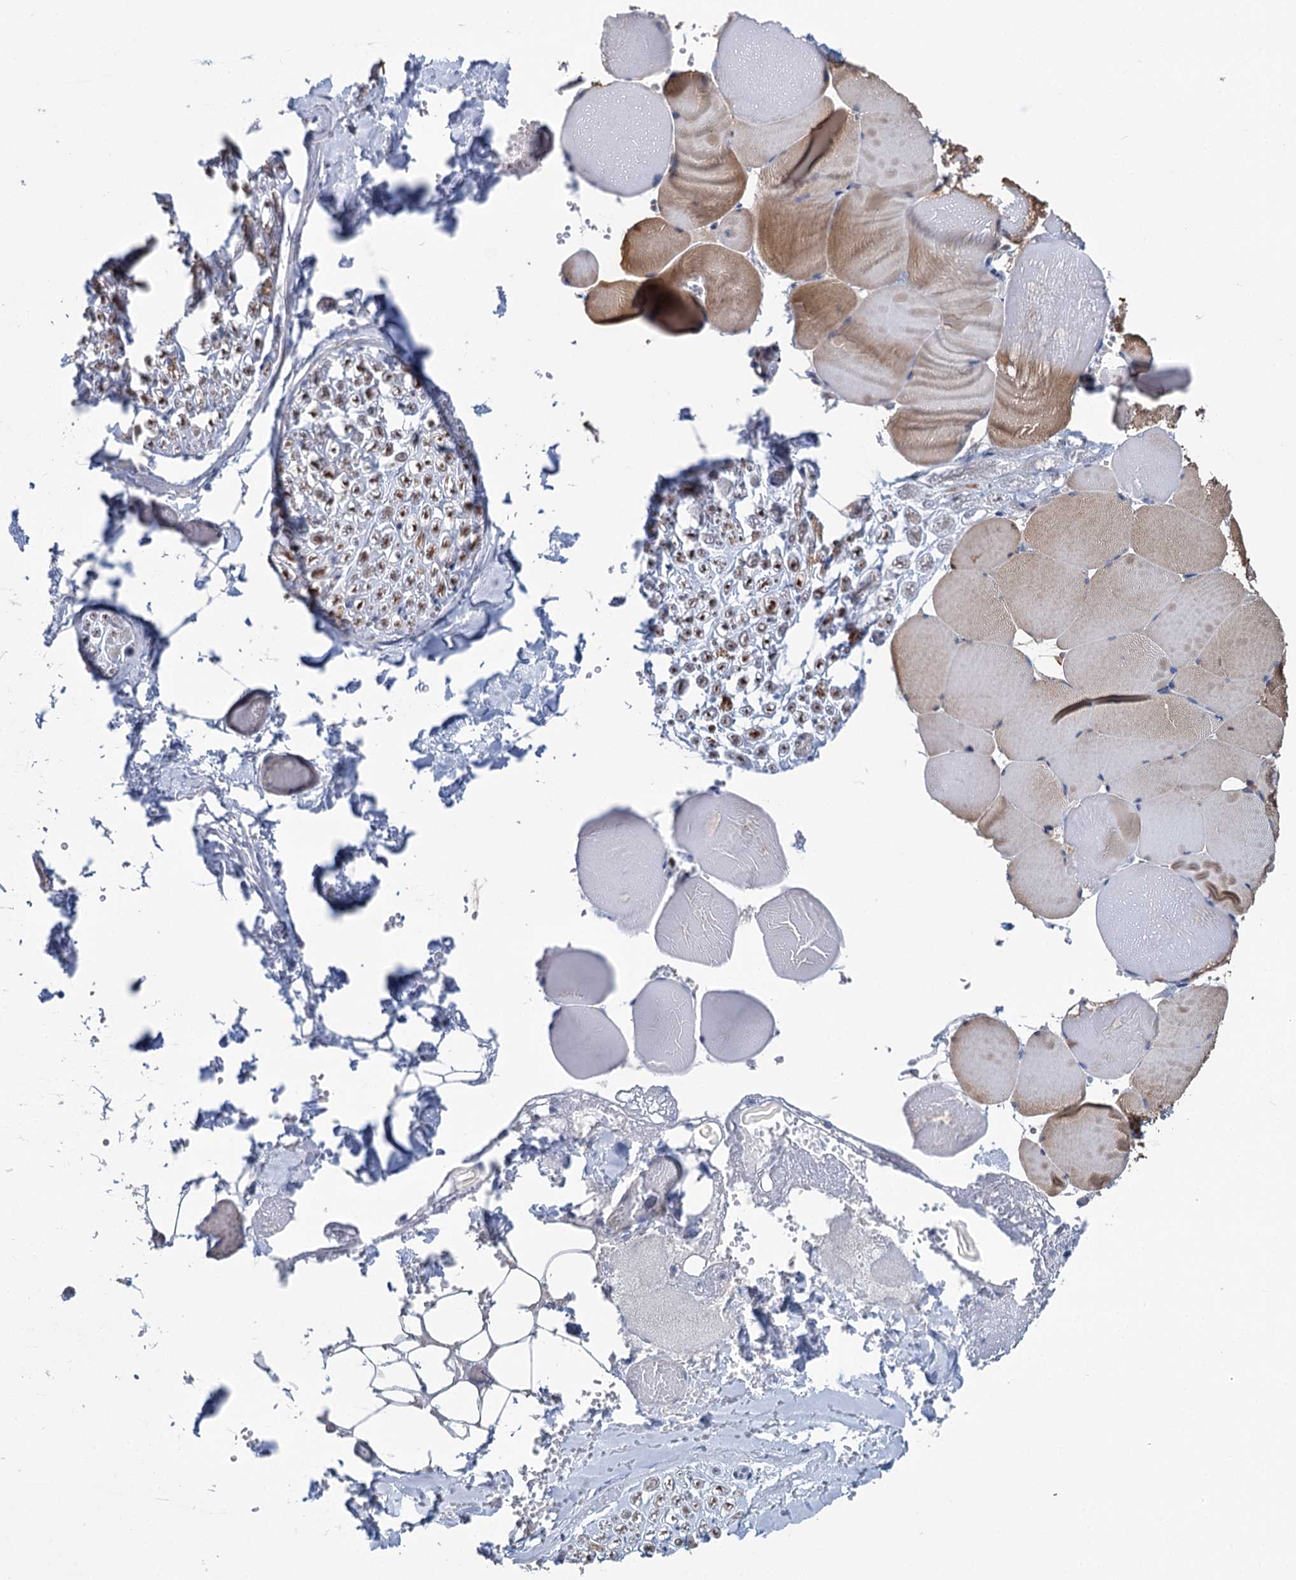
{"staining": {"intensity": "negative", "quantity": "none", "location": "none"}, "tissue": "adipose tissue", "cell_type": "Adipocytes", "image_type": "normal", "snomed": [{"axis": "morphology", "description": "Normal tissue, NOS"}, {"axis": "topography", "description": "Skeletal muscle"}, {"axis": "topography", "description": "Peripheral nerve tissue"}], "caption": "High power microscopy image of an immunohistochemistry (IHC) histopathology image of unremarkable adipose tissue, revealing no significant expression in adipocytes. (DAB IHC visualized using brightfield microscopy, high magnification).", "gene": "CHDH", "patient": {"sex": "female", "age": 55}}